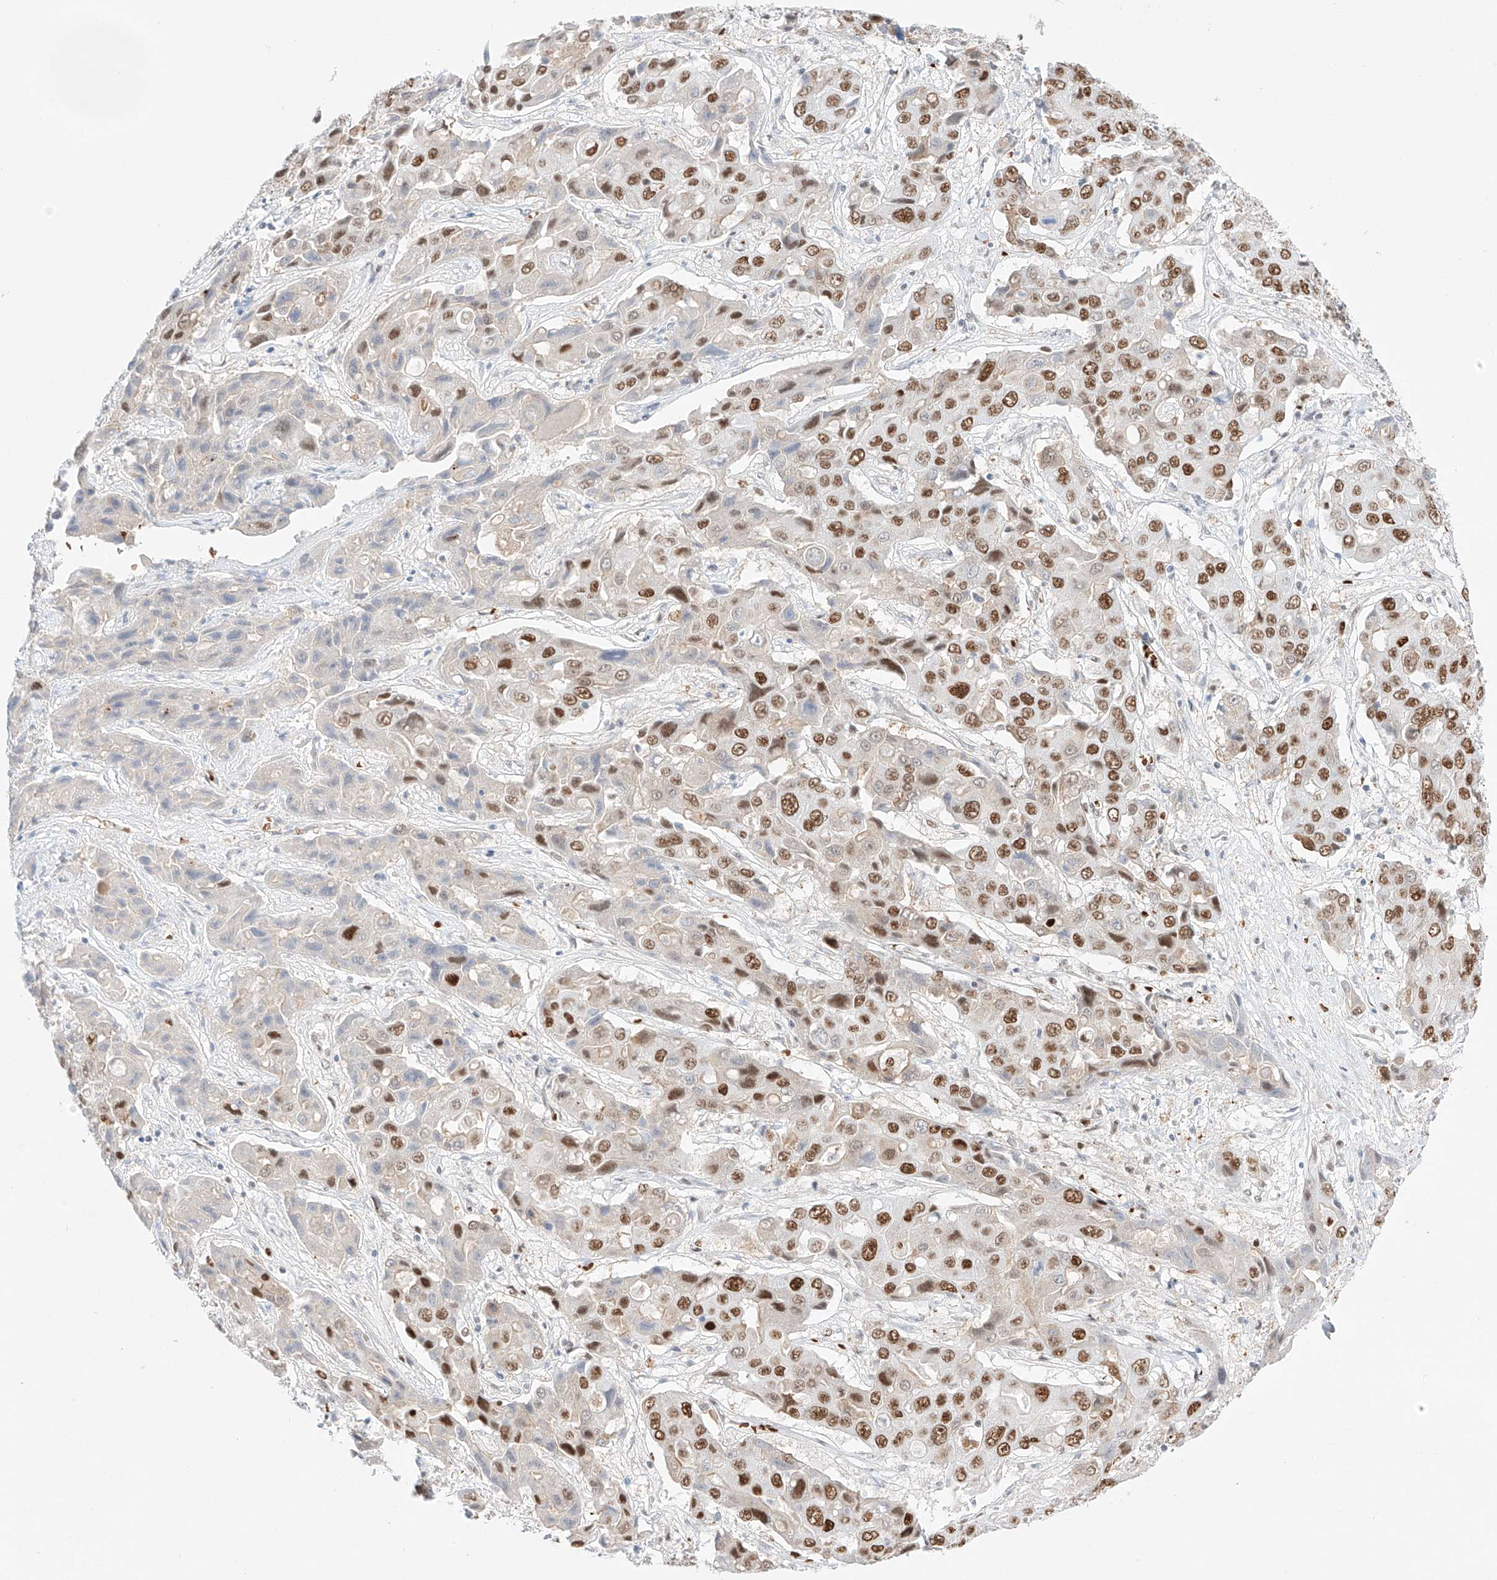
{"staining": {"intensity": "strong", "quantity": ">75%", "location": "nuclear"}, "tissue": "liver cancer", "cell_type": "Tumor cells", "image_type": "cancer", "snomed": [{"axis": "morphology", "description": "Cholangiocarcinoma"}, {"axis": "topography", "description": "Liver"}], "caption": "Immunohistochemical staining of liver cancer reveals high levels of strong nuclear protein expression in about >75% of tumor cells.", "gene": "APIP", "patient": {"sex": "male", "age": 67}}